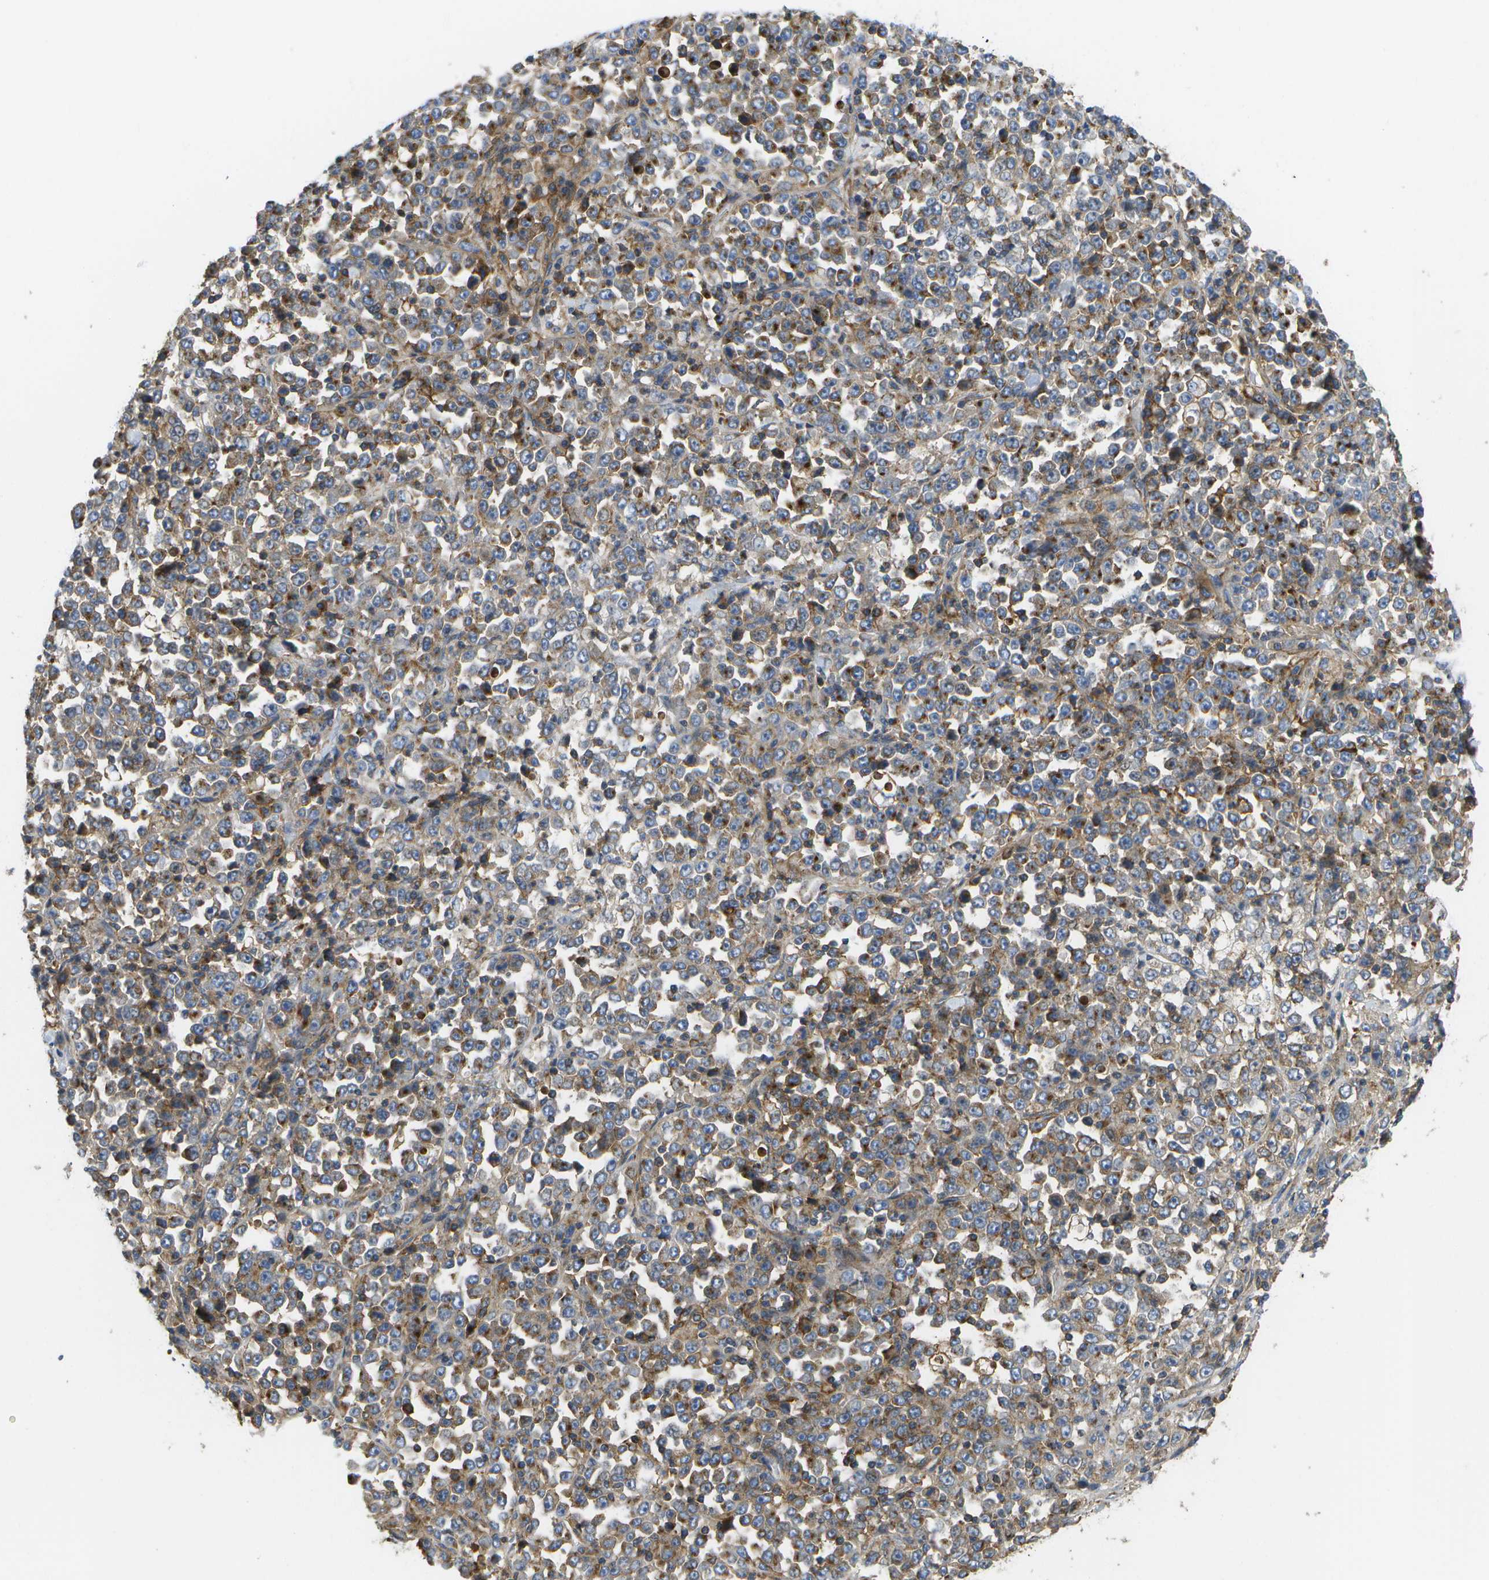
{"staining": {"intensity": "moderate", "quantity": ">75%", "location": "cytoplasmic/membranous"}, "tissue": "stomach cancer", "cell_type": "Tumor cells", "image_type": "cancer", "snomed": [{"axis": "morphology", "description": "Normal tissue, NOS"}, {"axis": "morphology", "description": "Adenocarcinoma, NOS"}, {"axis": "topography", "description": "Stomach, upper"}, {"axis": "topography", "description": "Stomach"}], "caption": "Tumor cells display moderate cytoplasmic/membranous expression in approximately >75% of cells in stomach cancer (adenocarcinoma). Using DAB (brown) and hematoxylin (blue) stains, captured at high magnification using brightfield microscopy.", "gene": "BST2", "patient": {"sex": "male", "age": 59}}